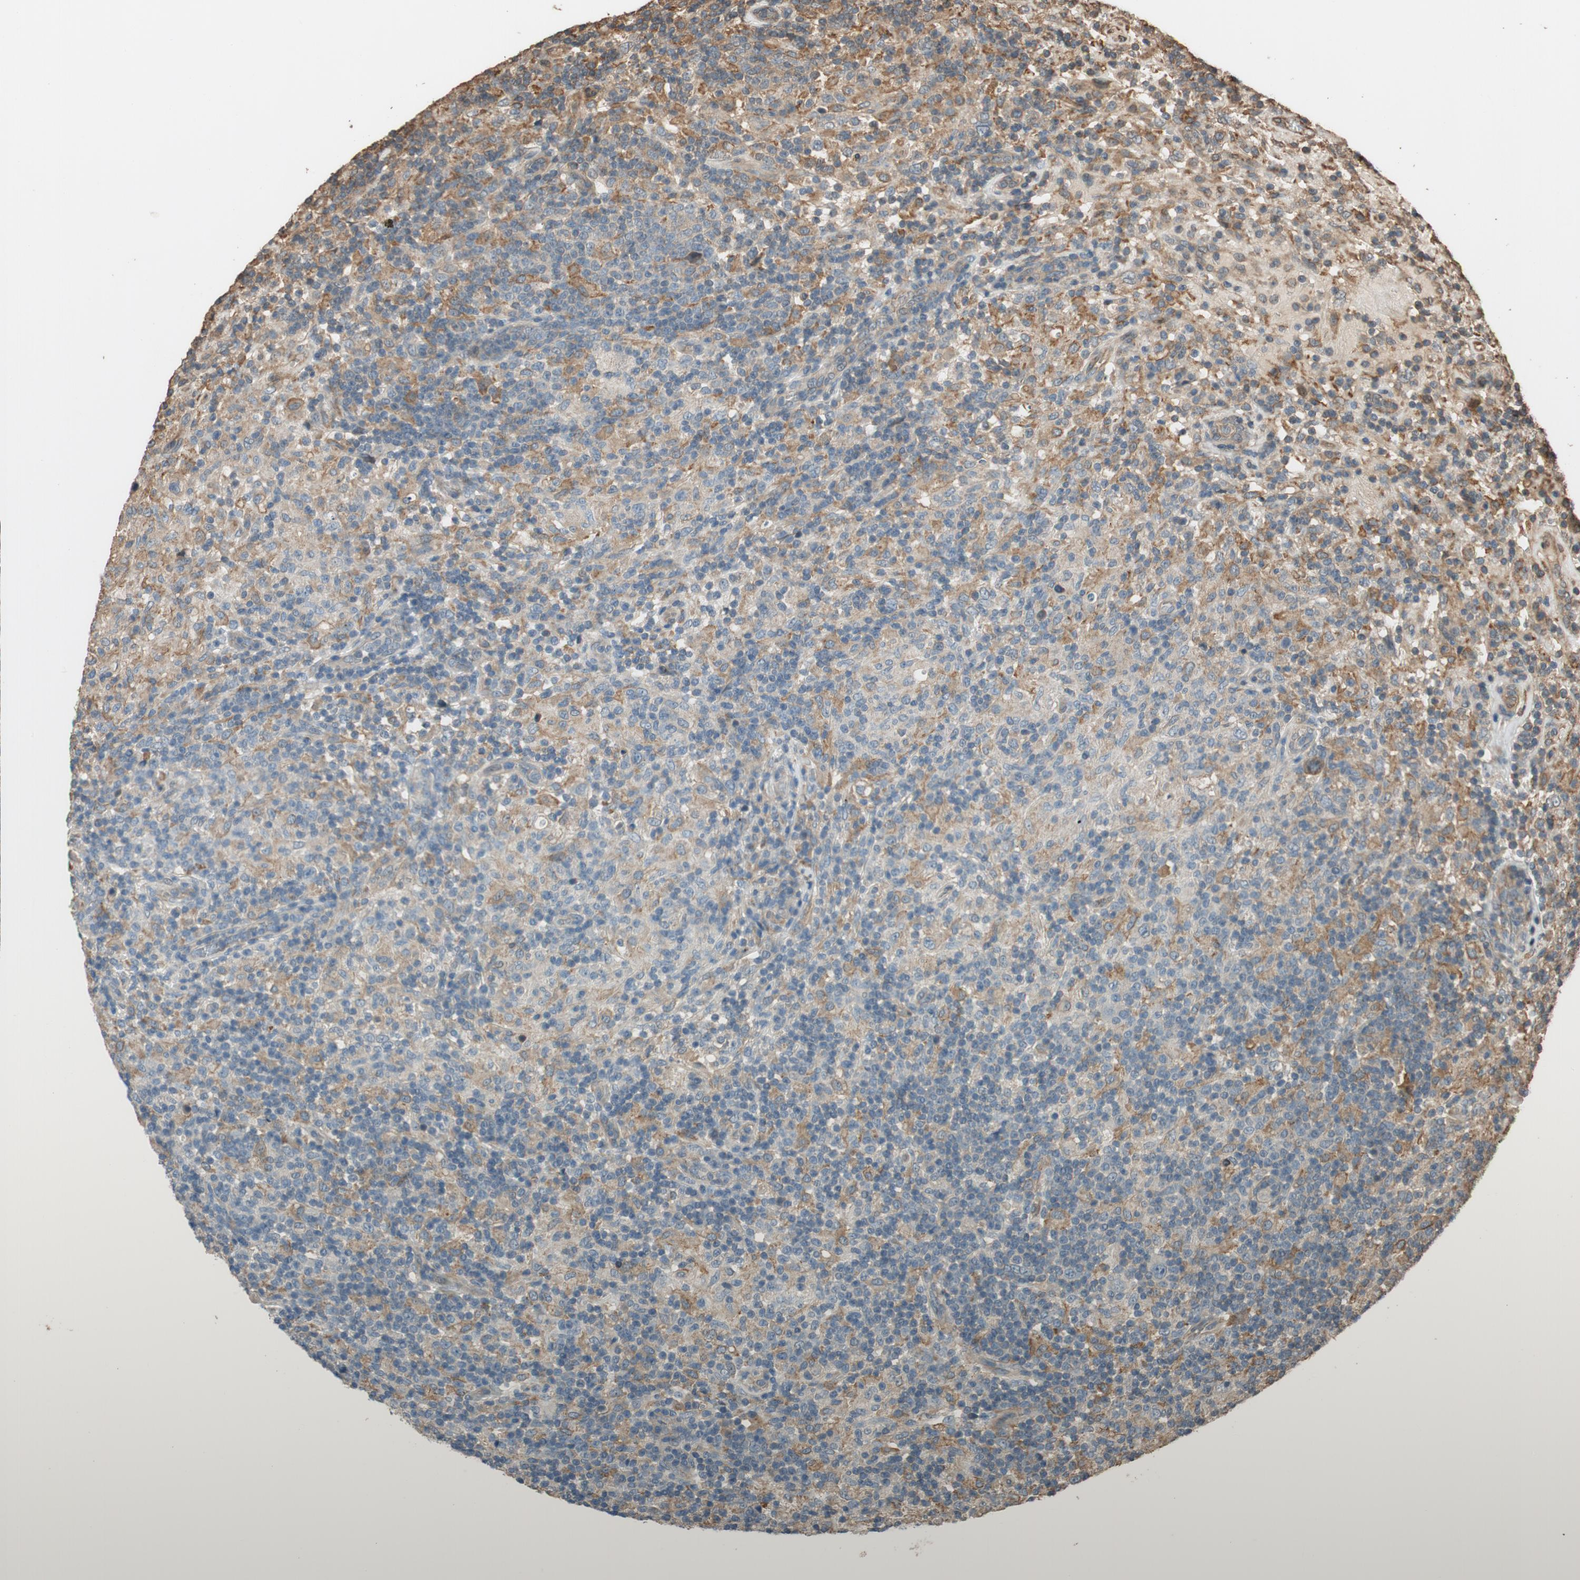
{"staining": {"intensity": "negative", "quantity": "none", "location": "none"}, "tissue": "lymphoma", "cell_type": "Tumor cells", "image_type": "cancer", "snomed": [{"axis": "morphology", "description": "Hodgkin's disease, NOS"}, {"axis": "topography", "description": "Lymph node"}], "caption": "Immunohistochemistry of human lymphoma displays no staining in tumor cells.", "gene": "MST1R", "patient": {"sex": "male", "age": 70}}